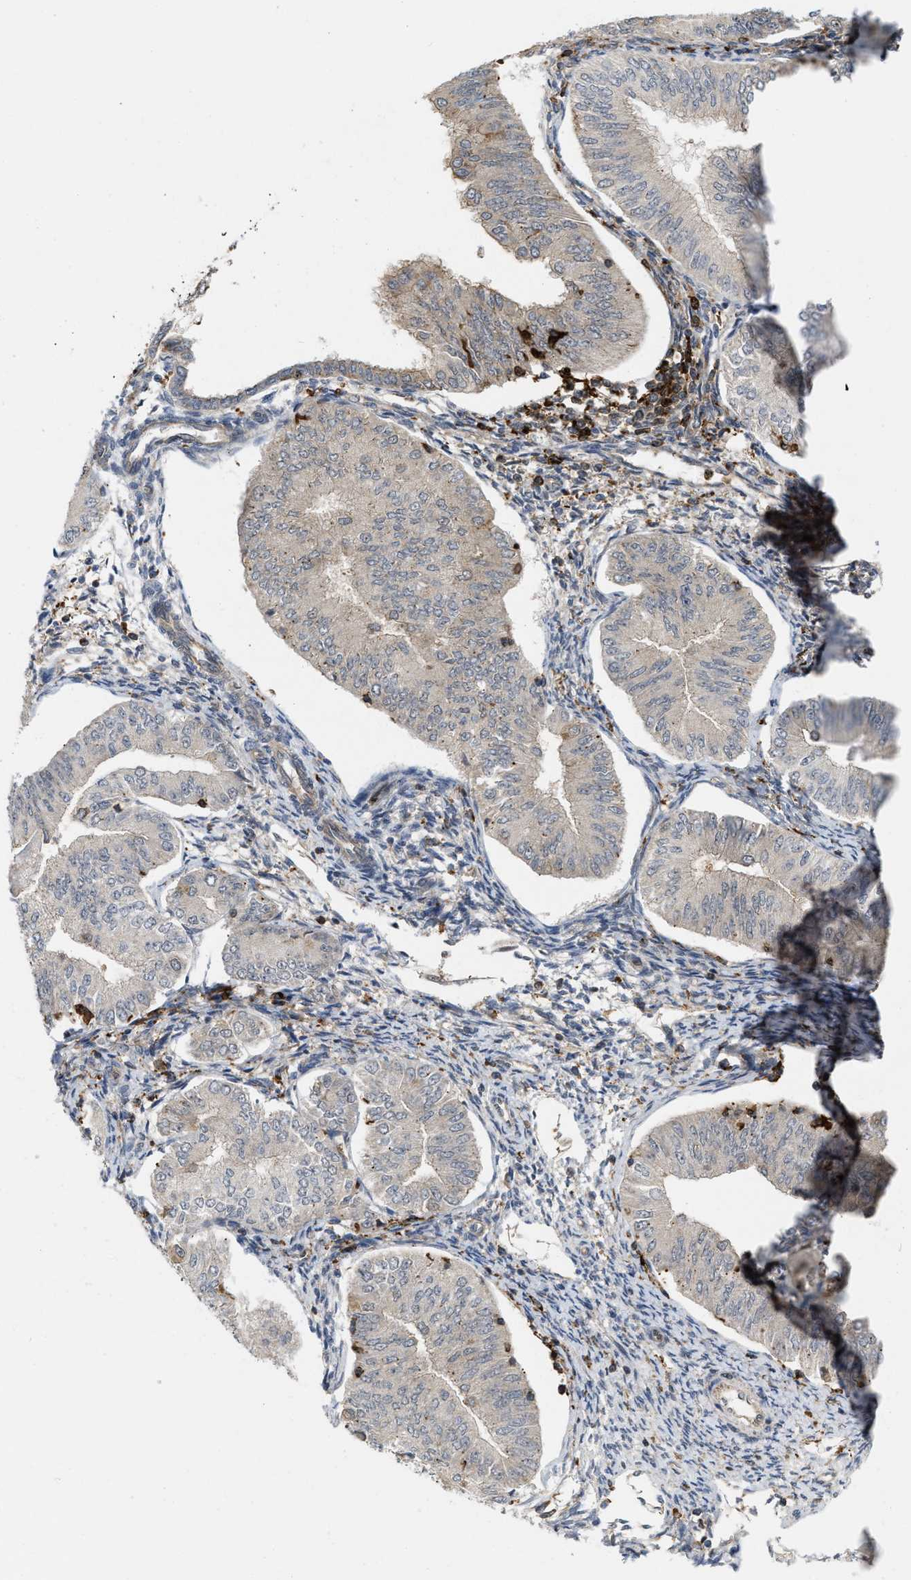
{"staining": {"intensity": "negative", "quantity": "none", "location": "none"}, "tissue": "endometrial cancer", "cell_type": "Tumor cells", "image_type": "cancer", "snomed": [{"axis": "morphology", "description": "Normal tissue, NOS"}, {"axis": "morphology", "description": "Adenocarcinoma, NOS"}, {"axis": "topography", "description": "Endometrium"}], "caption": "Tumor cells show no significant positivity in endometrial adenocarcinoma. The staining was performed using DAB to visualize the protein expression in brown, while the nuclei were stained in blue with hematoxylin (Magnification: 20x).", "gene": "IQCE", "patient": {"sex": "female", "age": 53}}